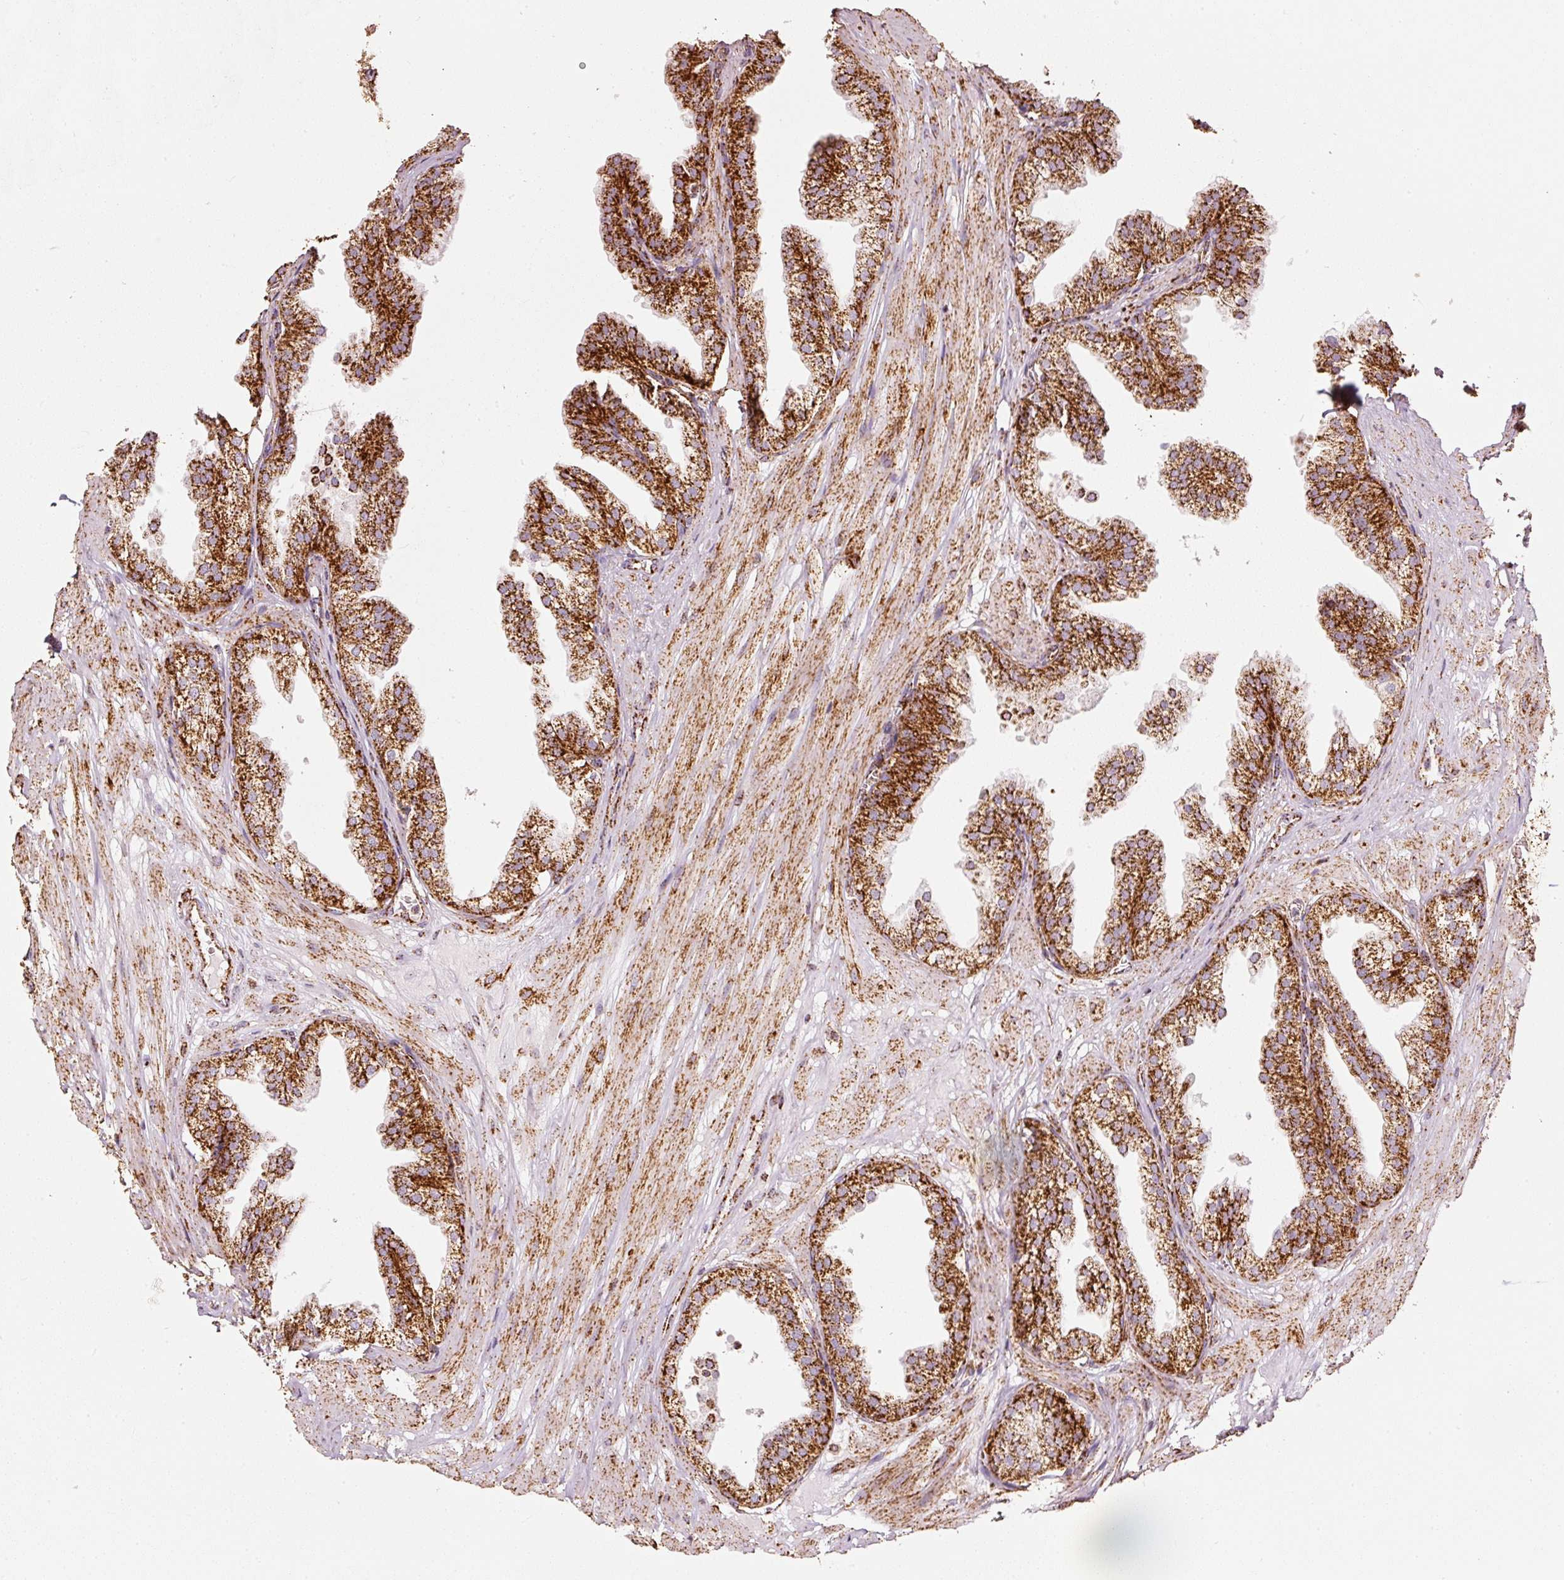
{"staining": {"intensity": "strong", "quantity": ">75%", "location": "cytoplasmic/membranous"}, "tissue": "prostate", "cell_type": "Glandular cells", "image_type": "normal", "snomed": [{"axis": "morphology", "description": "Normal tissue, NOS"}, {"axis": "topography", "description": "Prostate"}, {"axis": "topography", "description": "Peripheral nerve tissue"}], "caption": "DAB (3,3'-diaminobenzidine) immunohistochemical staining of unremarkable prostate reveals strong cytoplasmic/membranous protein positivity in approximately >75% of glandular cells. The protein is stained brown, and the nuclei are stained in blue (DAB (3,3'-diaminobenzidine) IHC with brightfield microscopy, high magnification).", "gene": "UQCRC1", "patient": {"sex": "male", "age": 55}}